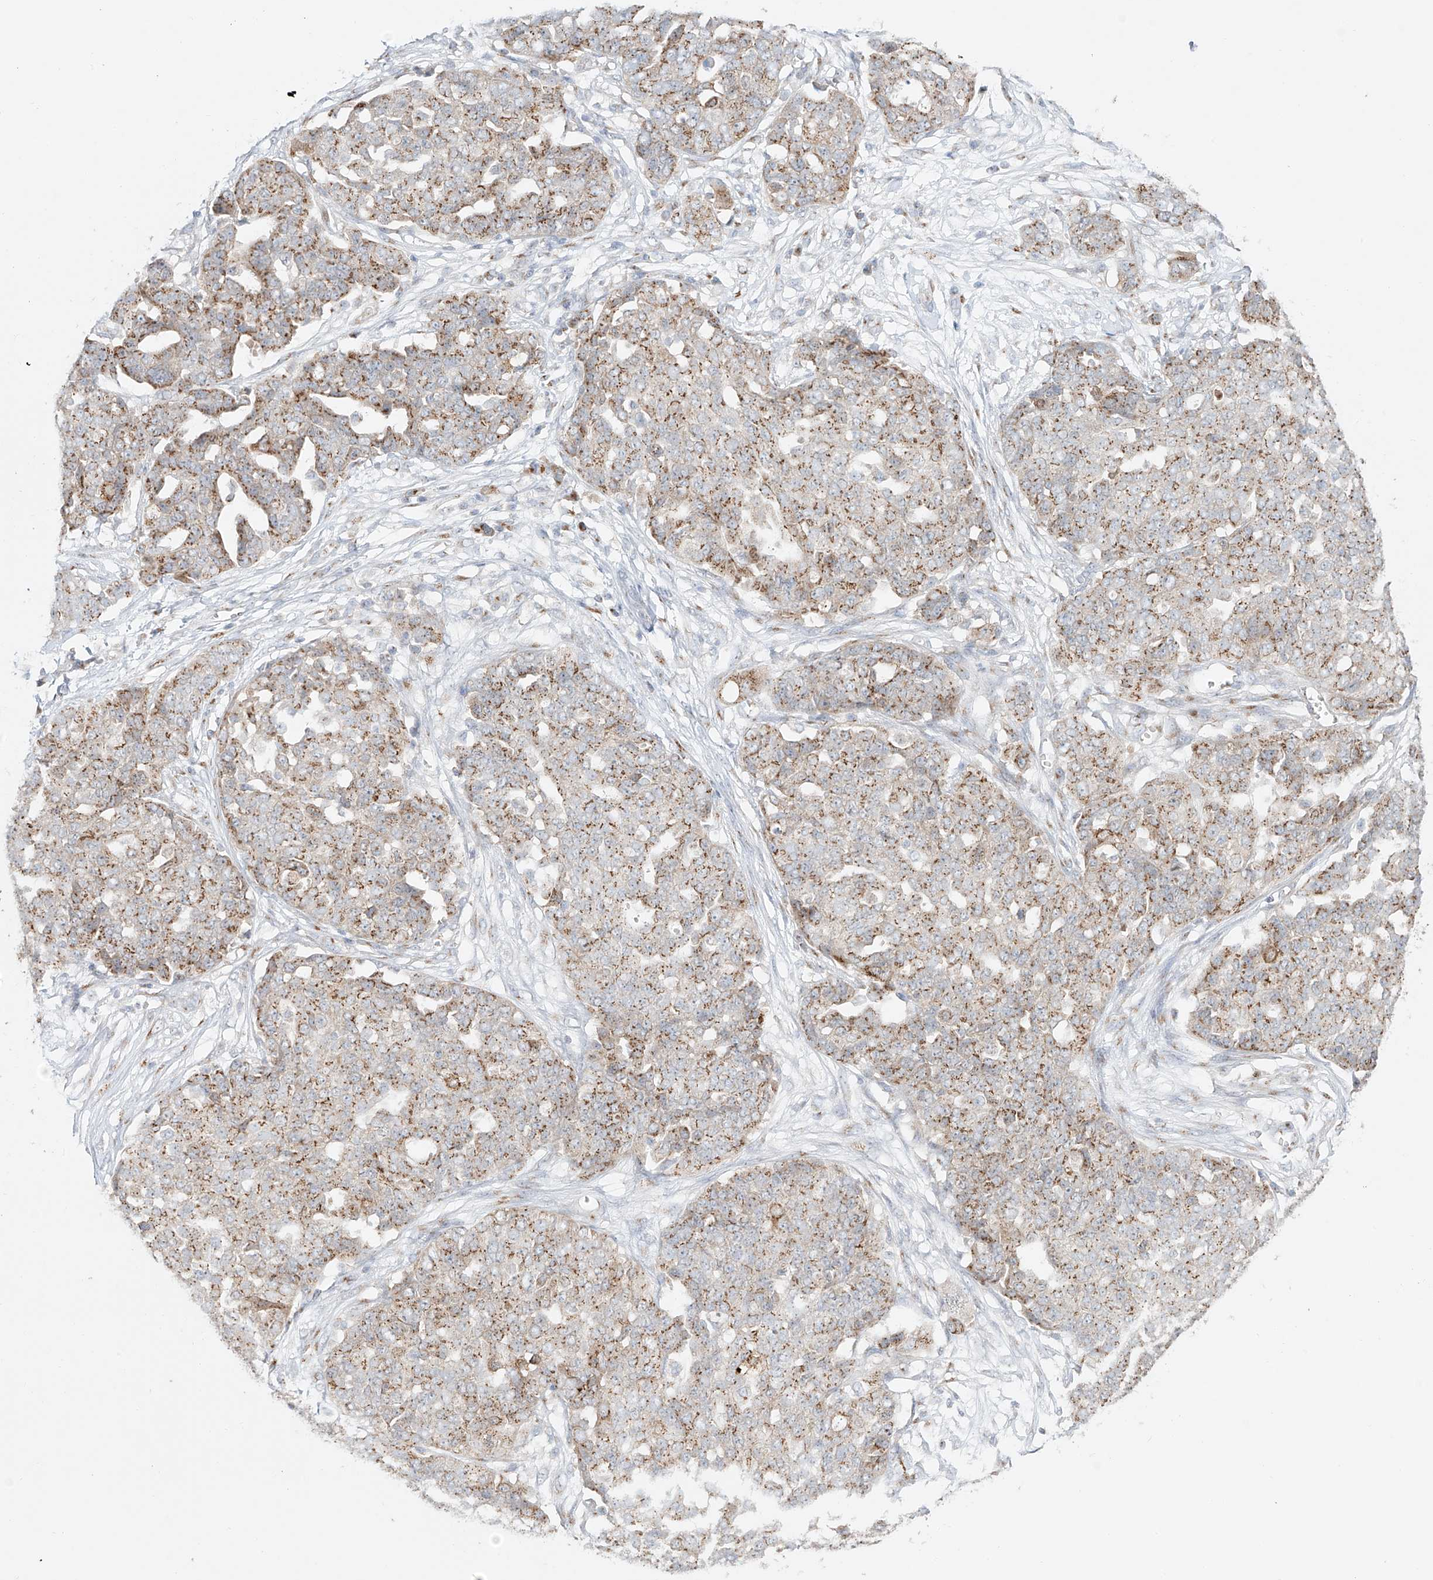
{"staining": {"intensity": "moderate", "quantity": ">75%", "location": "cytoplasmic/membranous"}, "tissue": "ovarian cancer", "cell_type": "Tumor cells", "image_type": "cancer", "snomed": [{"axis": "morphology", "description": "Cystadenocarcinoma, serous, NOS"}, {"axis": "topography", "description": "Soft tissue"}, {"axis": "topography", "description": "Ovary"}], "caption": "Human serous cystadenocarcinoma (ovarian) stained with a brown dye shows moderate cytoplasmic/membranous positive staining in approximately >75% of tumor cells.", "gene": "BSDC1", "patient": {"sex": "female", "age": 57}}